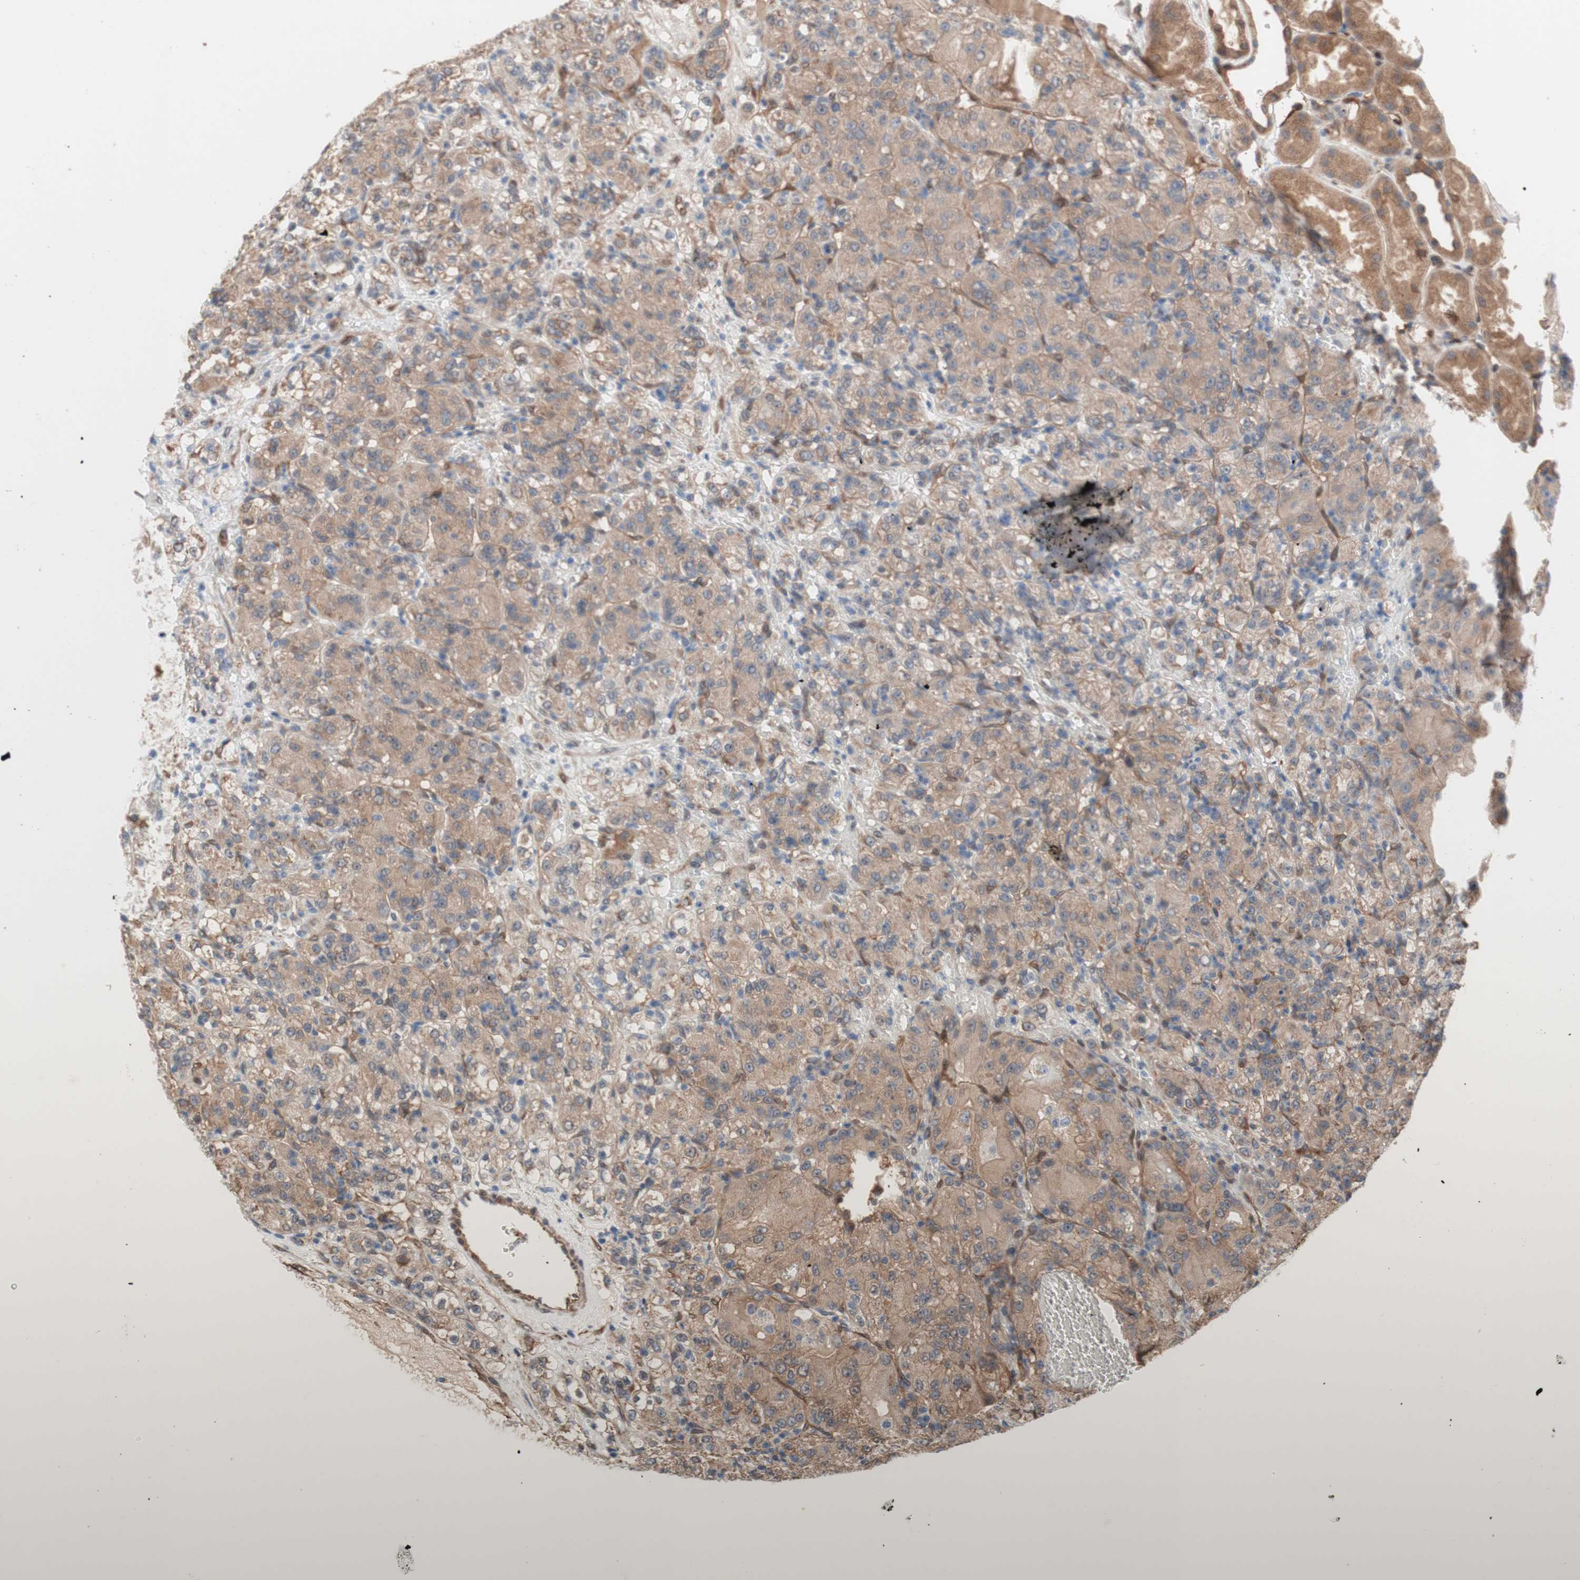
{"staining": {"intensity": "moderate", "quantity": ">75%", "location": "cytoplasmic/membranous"}, "tissue": "renal cancer", "cell_type": "Tumor cells", "image_type": "cancer", "snomed": [{"axis": "morphology", "description": "Adenocarcinoma, NOS"}, {"axis": "topography", "description": "Kidney"}], "caption": "Protein expression by immunohistochemistry reveals moderate cytoplasmic/membranous expression in about >75% of tumor cells in renal cancer. (IHC, brightfield microscopy, high magnification).", "gene": "CNN3", "patient": {"sex": "male", "age": 61}}